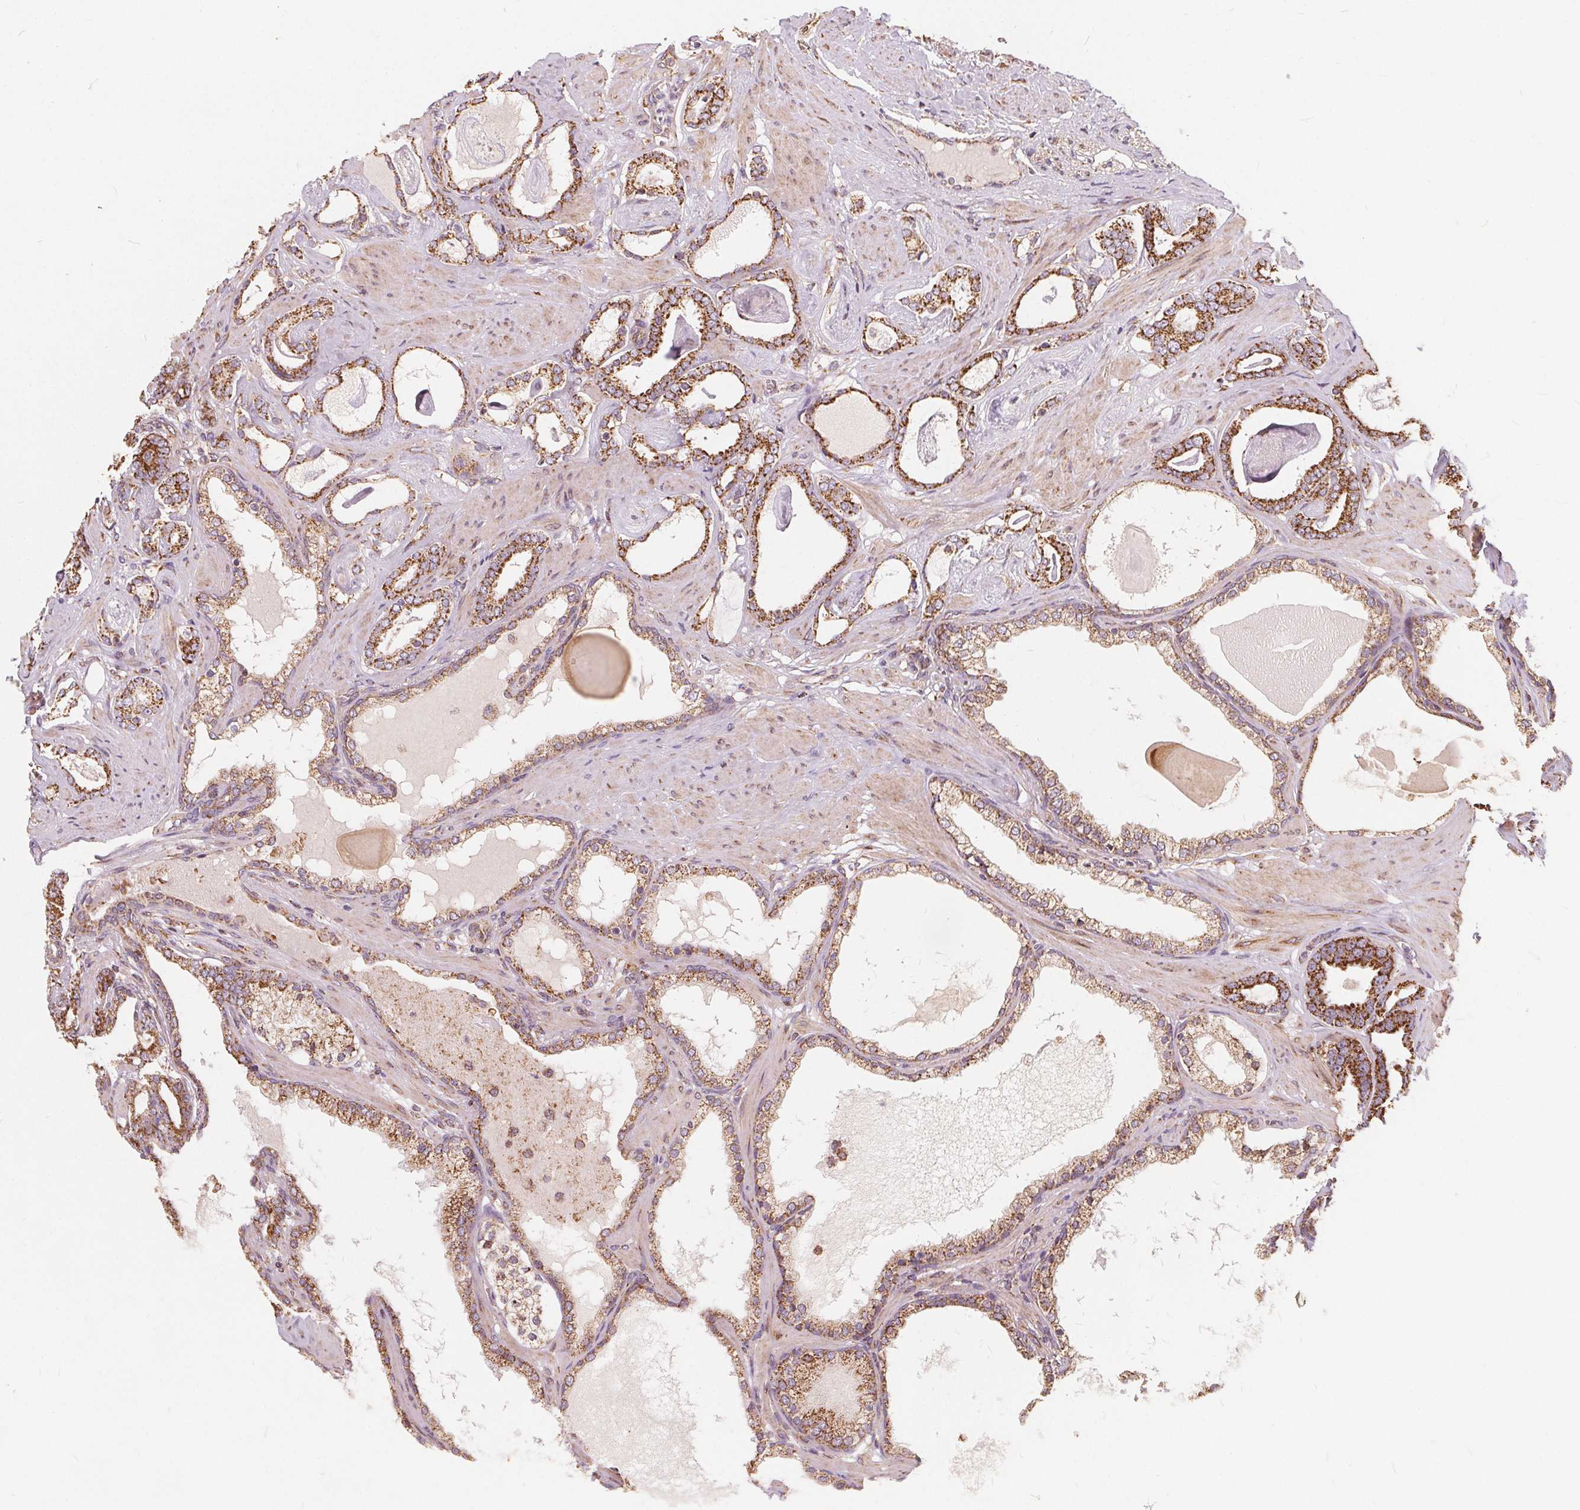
{"staining": {"intensity": "moderate", "quantity": ">75%", "location": "cytoplasmic/membranous"}, "tissue": "prostate cancer", "cell_type": "Tumor cells", "image_type": "cancer", "snomed": [{"axis": "morphology", "description": "Adenocarcinoma, High grade"}, {"axis": "topography", "description": "Prostate"}], "caption": "Immunohistochemical staining of prostate cancer (adenocarcinoma (high-grade)) reveals medium levels of moderate cytoplasmic/membranous protein staining in approximately >75% of tumor cells.", "gene": "PLSCR3", "patient": {"sex": "male", "age": 63}}